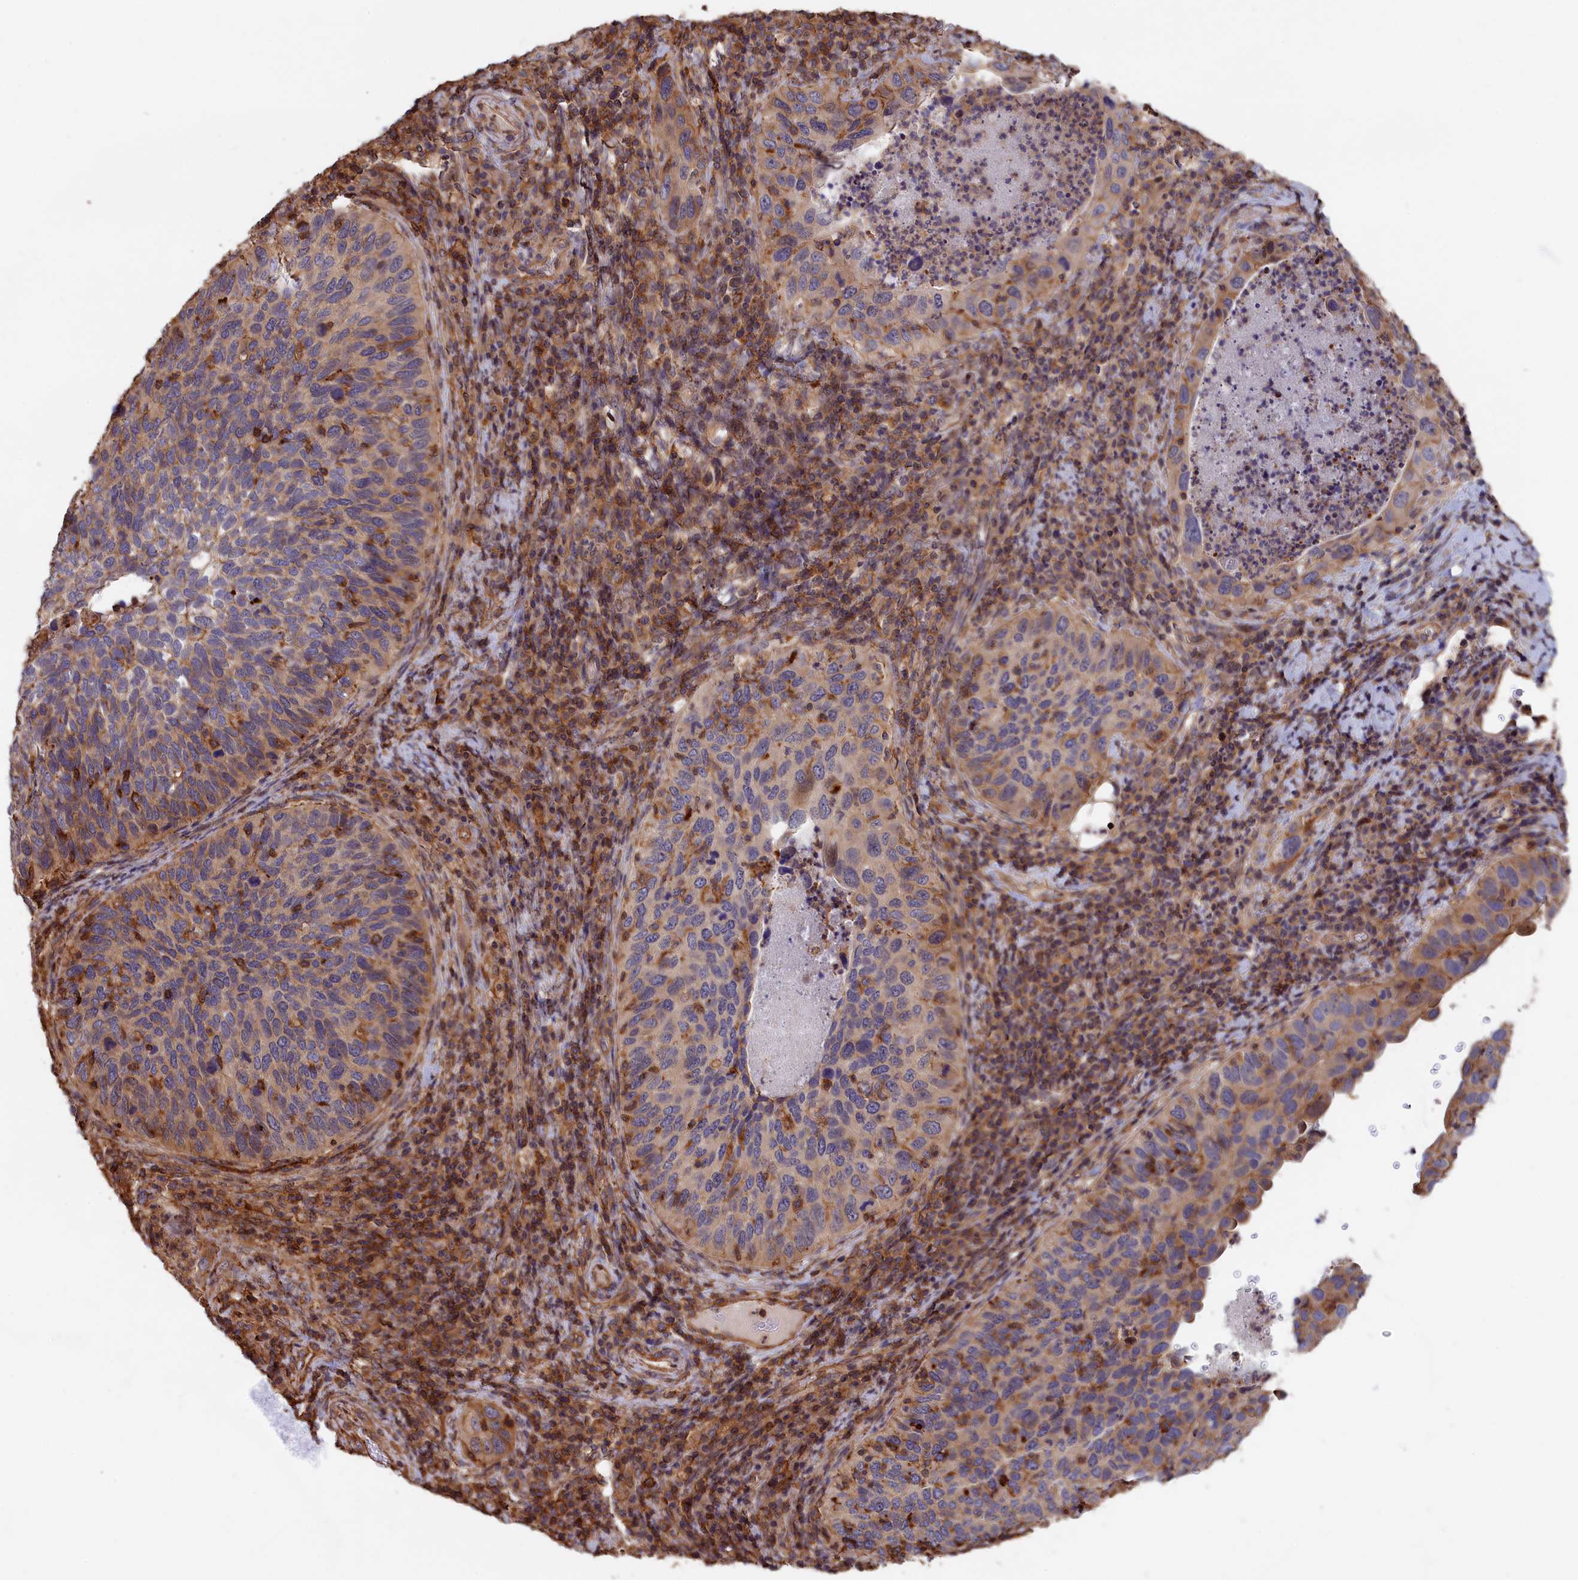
{"staining": {"intensity": "negative", "quantity": "none", "location": "none"}, "tissue": "cervical cancer", "cell_type": "Tumor cells", "image_type": "cancer", "snomed": [{"axis": "morphology", "description": "Squamous cell carcinoma, NOS"}, {"axis": "topography", "description": "Cervix"}], "caption": "Protein analysis of cervical cancer (squamous cell carcinoma) reveals no significant staining in tumor cells. (DAB (3,3'-diaminobenzidine) IHC with hematoxylin counter stain).", "gene": "ANKRD27", "patient": {"sex": "female", "age": 38}}